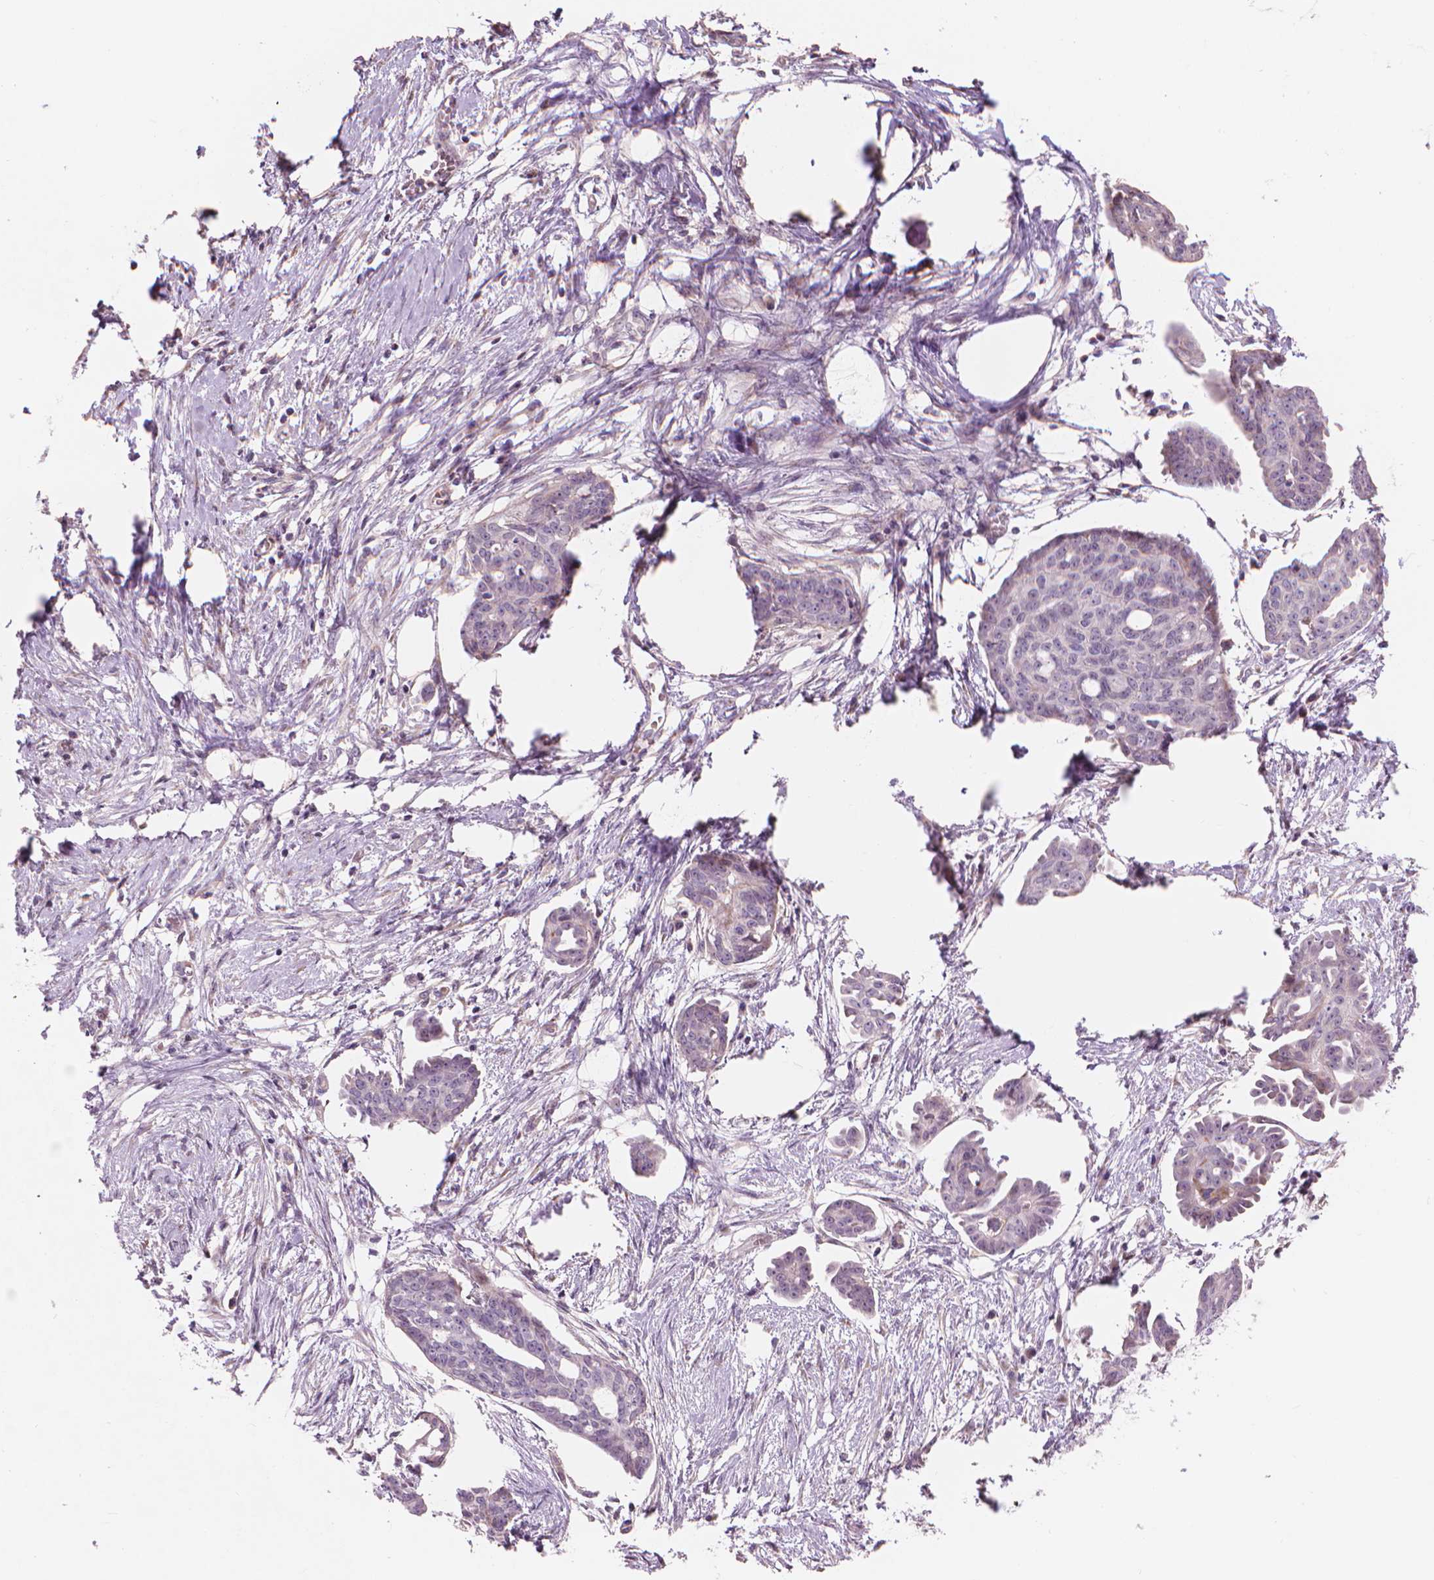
{"staining": {"intensity": "negative", "quantity": "none", "location": "none"}, "tissue": "ovarian cancer", "cell_type": "Tumor cells", "image_type": "cancer", "snomed": [{"axis": "morphology", "description": "Cystadenocarcinoma, serous, NOS"}, {"axis": "topography", "description": "Ovary"}], "caption": "This is an IHC image of serous cystadenocarcinoma (ovarian). There is no staining in tumor cells.", "gene": "IFFO1", "patient": {"sex": "female", "age": 71}}